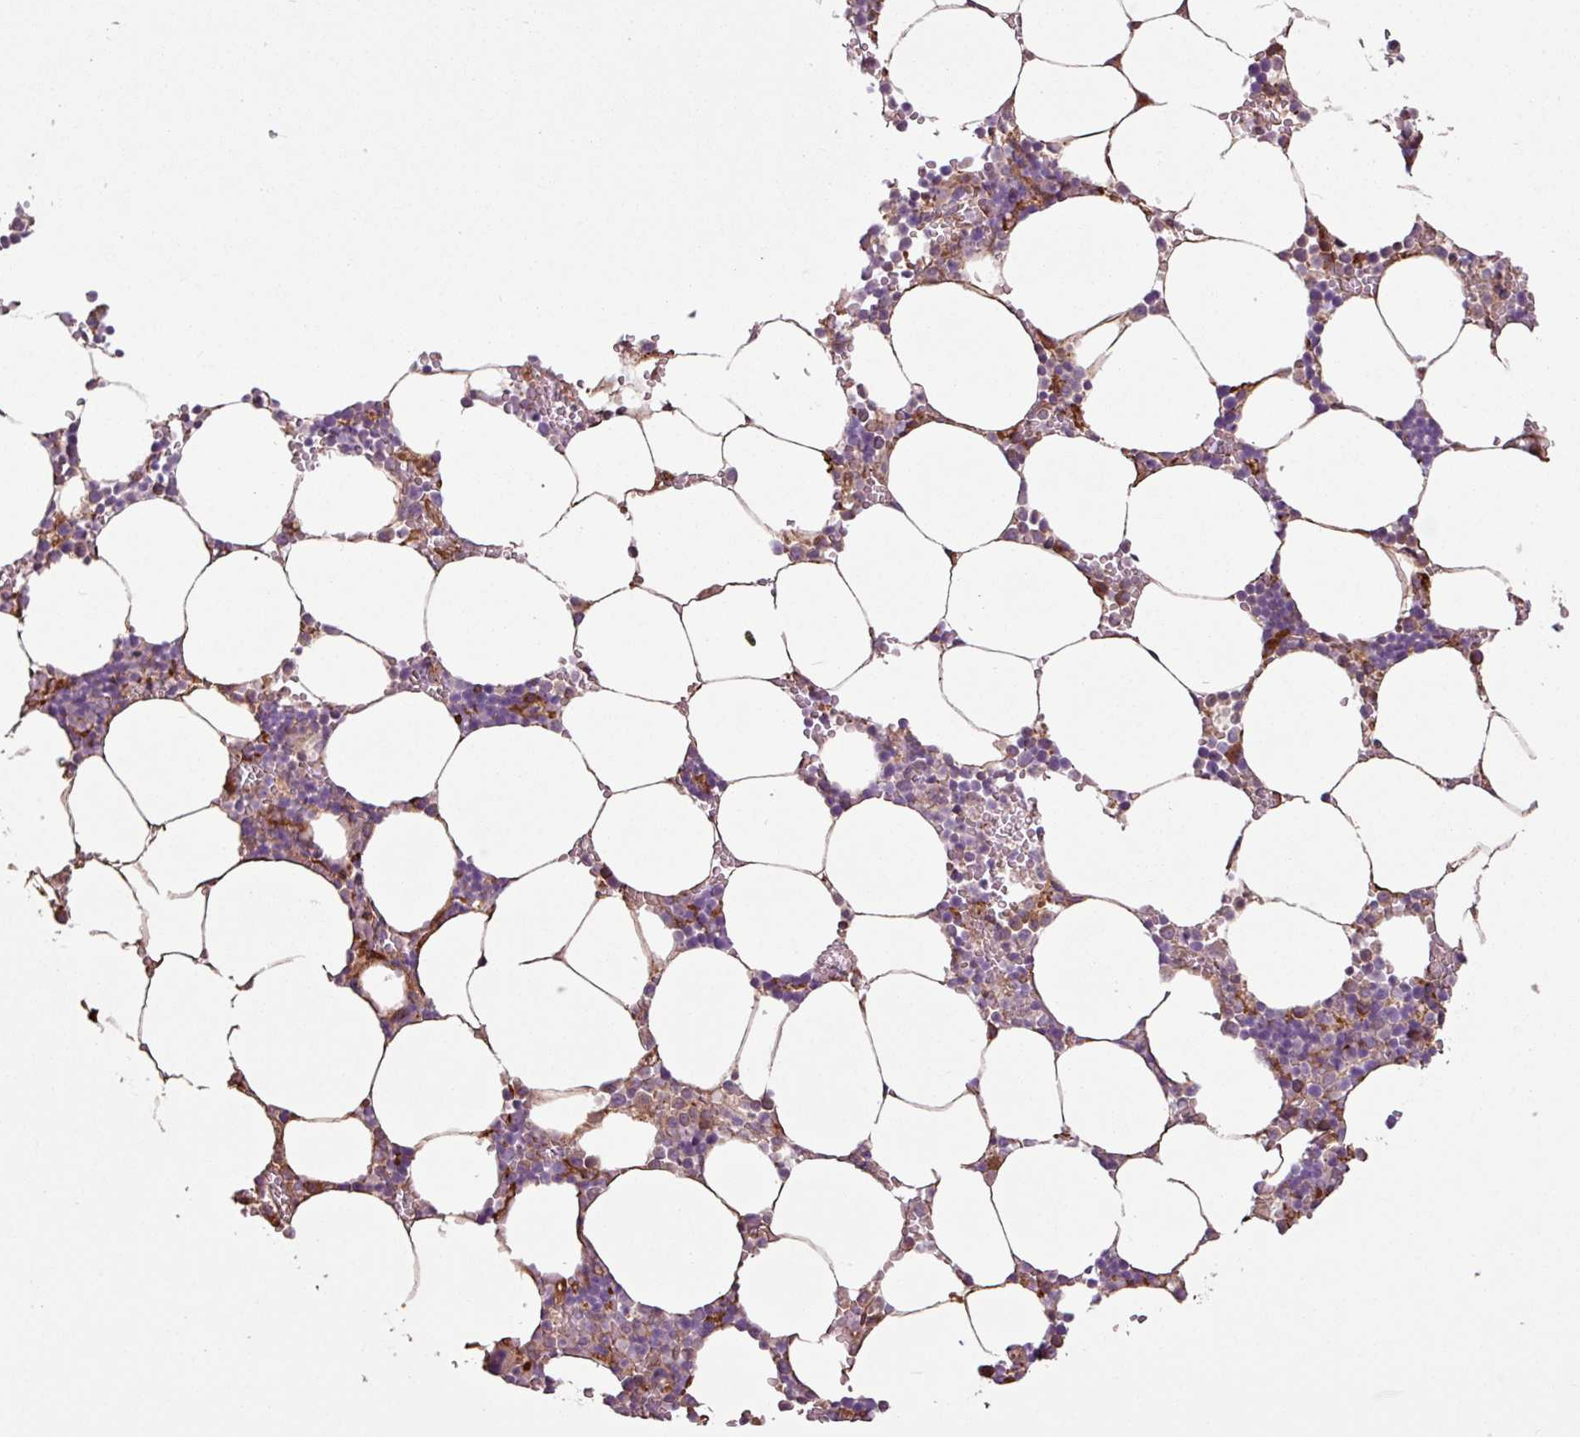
{"staining": {"intensity": "moderate", "quantity": "25%-75%", "location": "cytoplasmic/membranous"}, "tissue": "bone marrow", "cell_type": "Hematopoietic cells", "image_type": "normal", "snomed": [{"axis": "morphology", "description": "Normal tissue, NOS"}, {"axis": "topography", "description": "Bone marrow"}], "caption": "A micrograph of human bone marrow stained for a protein exhibits moderate cytoplasmic/membranous brown staining in hematopoietic cells.", "gene": "C4A", "patient": {"sex": "male", "age": 70}}